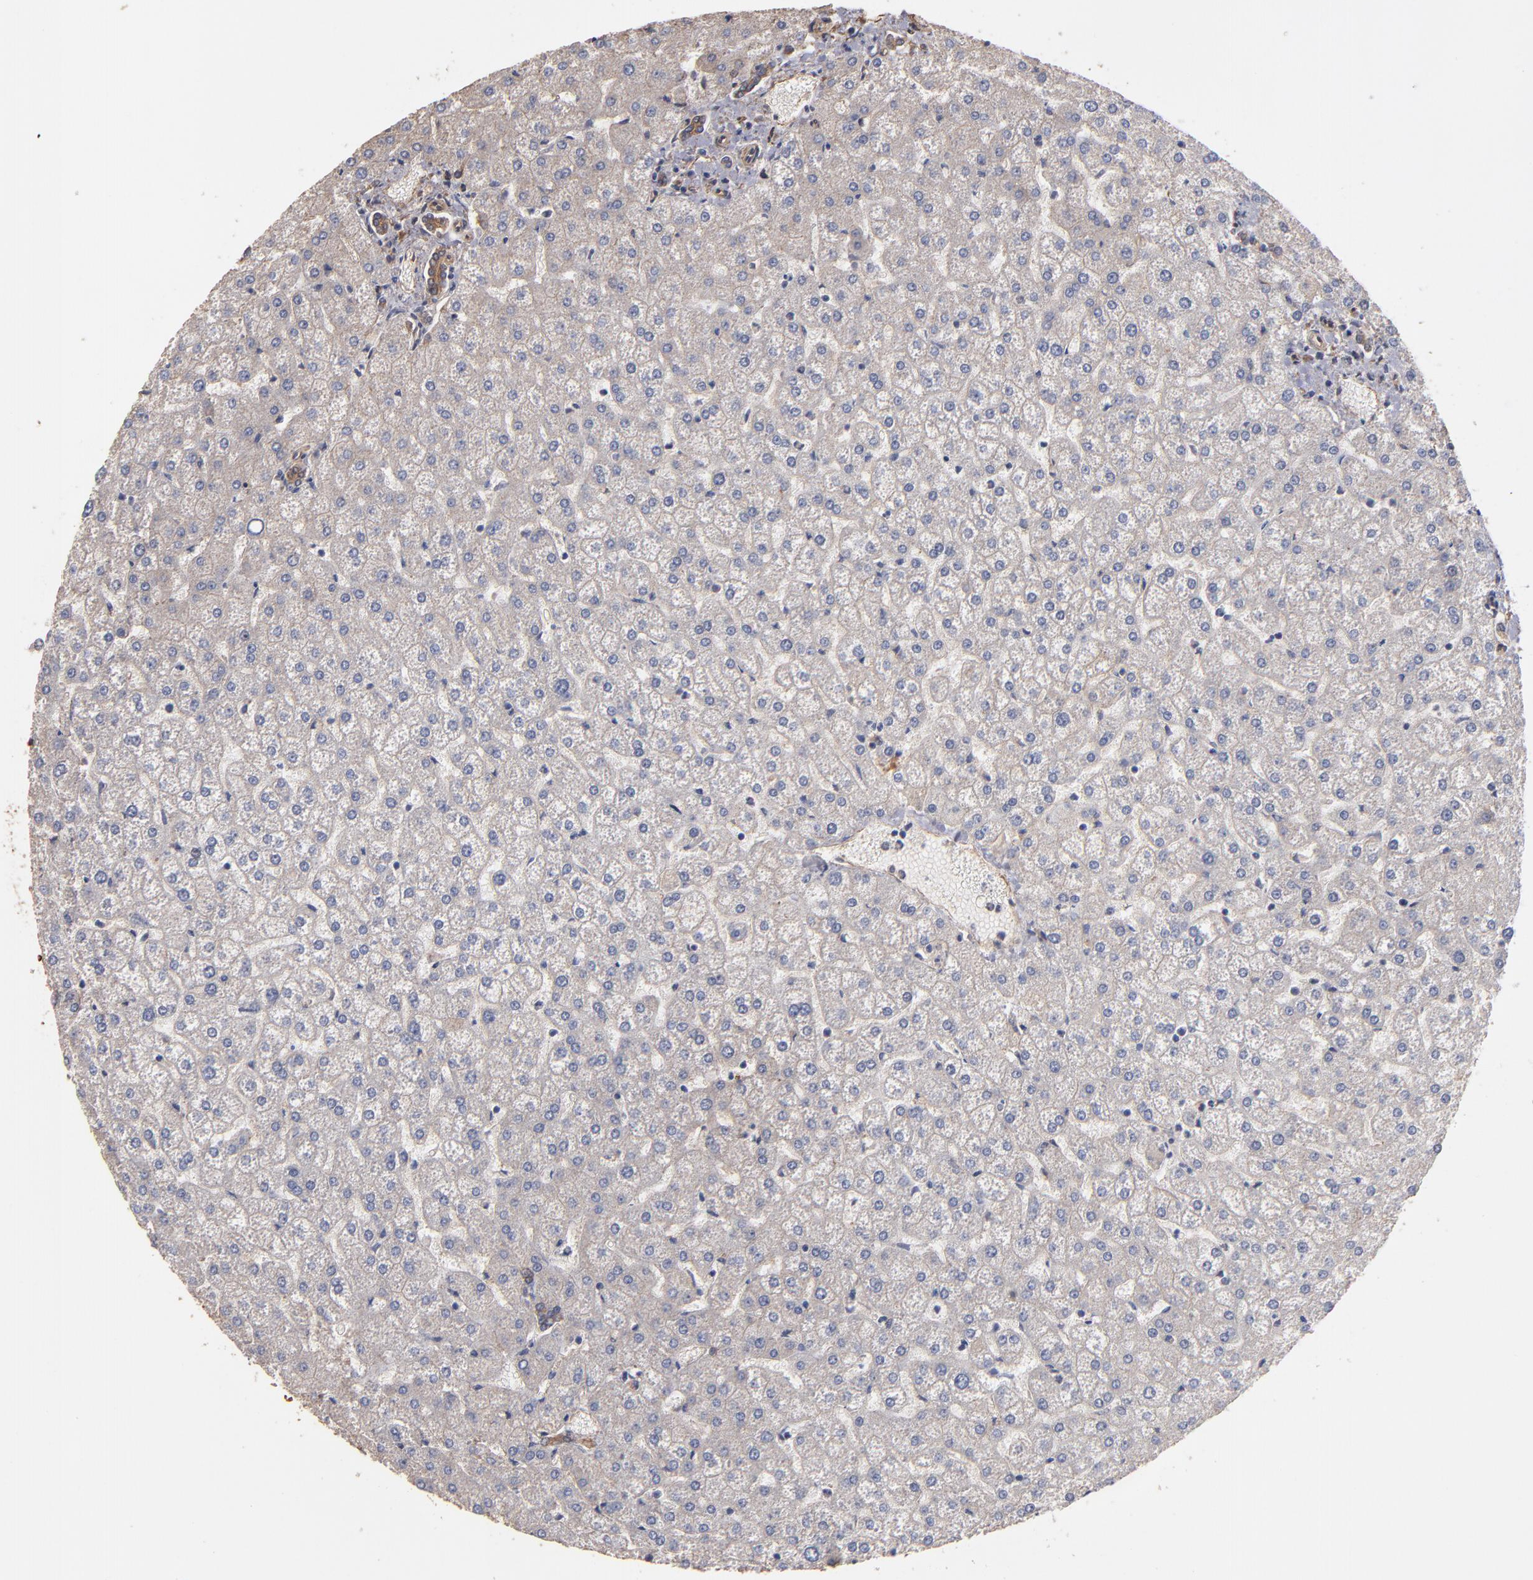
{"staining": {"intensity": "moderate", "quantity": ">75%", "location": "cytoplasmic/membranous"}, "tissue": "liver", "cell_type": "Cholangiocytes", "image_type": "normal", "snomed": [{"axis": "morphology", "description": "Normal tissue, NOS"}, {"axis": "topography", "description": "Liver"}], "caption": "Liver stained with DAB immunohistochemistry (IHC) shows medium levels of moderate cytoplasmic/membranous expression in about >75% of cholangiocytes. The staining was performed using DAB, with brown indicating positive protein expression. Nuclei are stained blue with hematoxylin.", "gene": "DMD", "patient": {"sex": "female", "age": 32}}